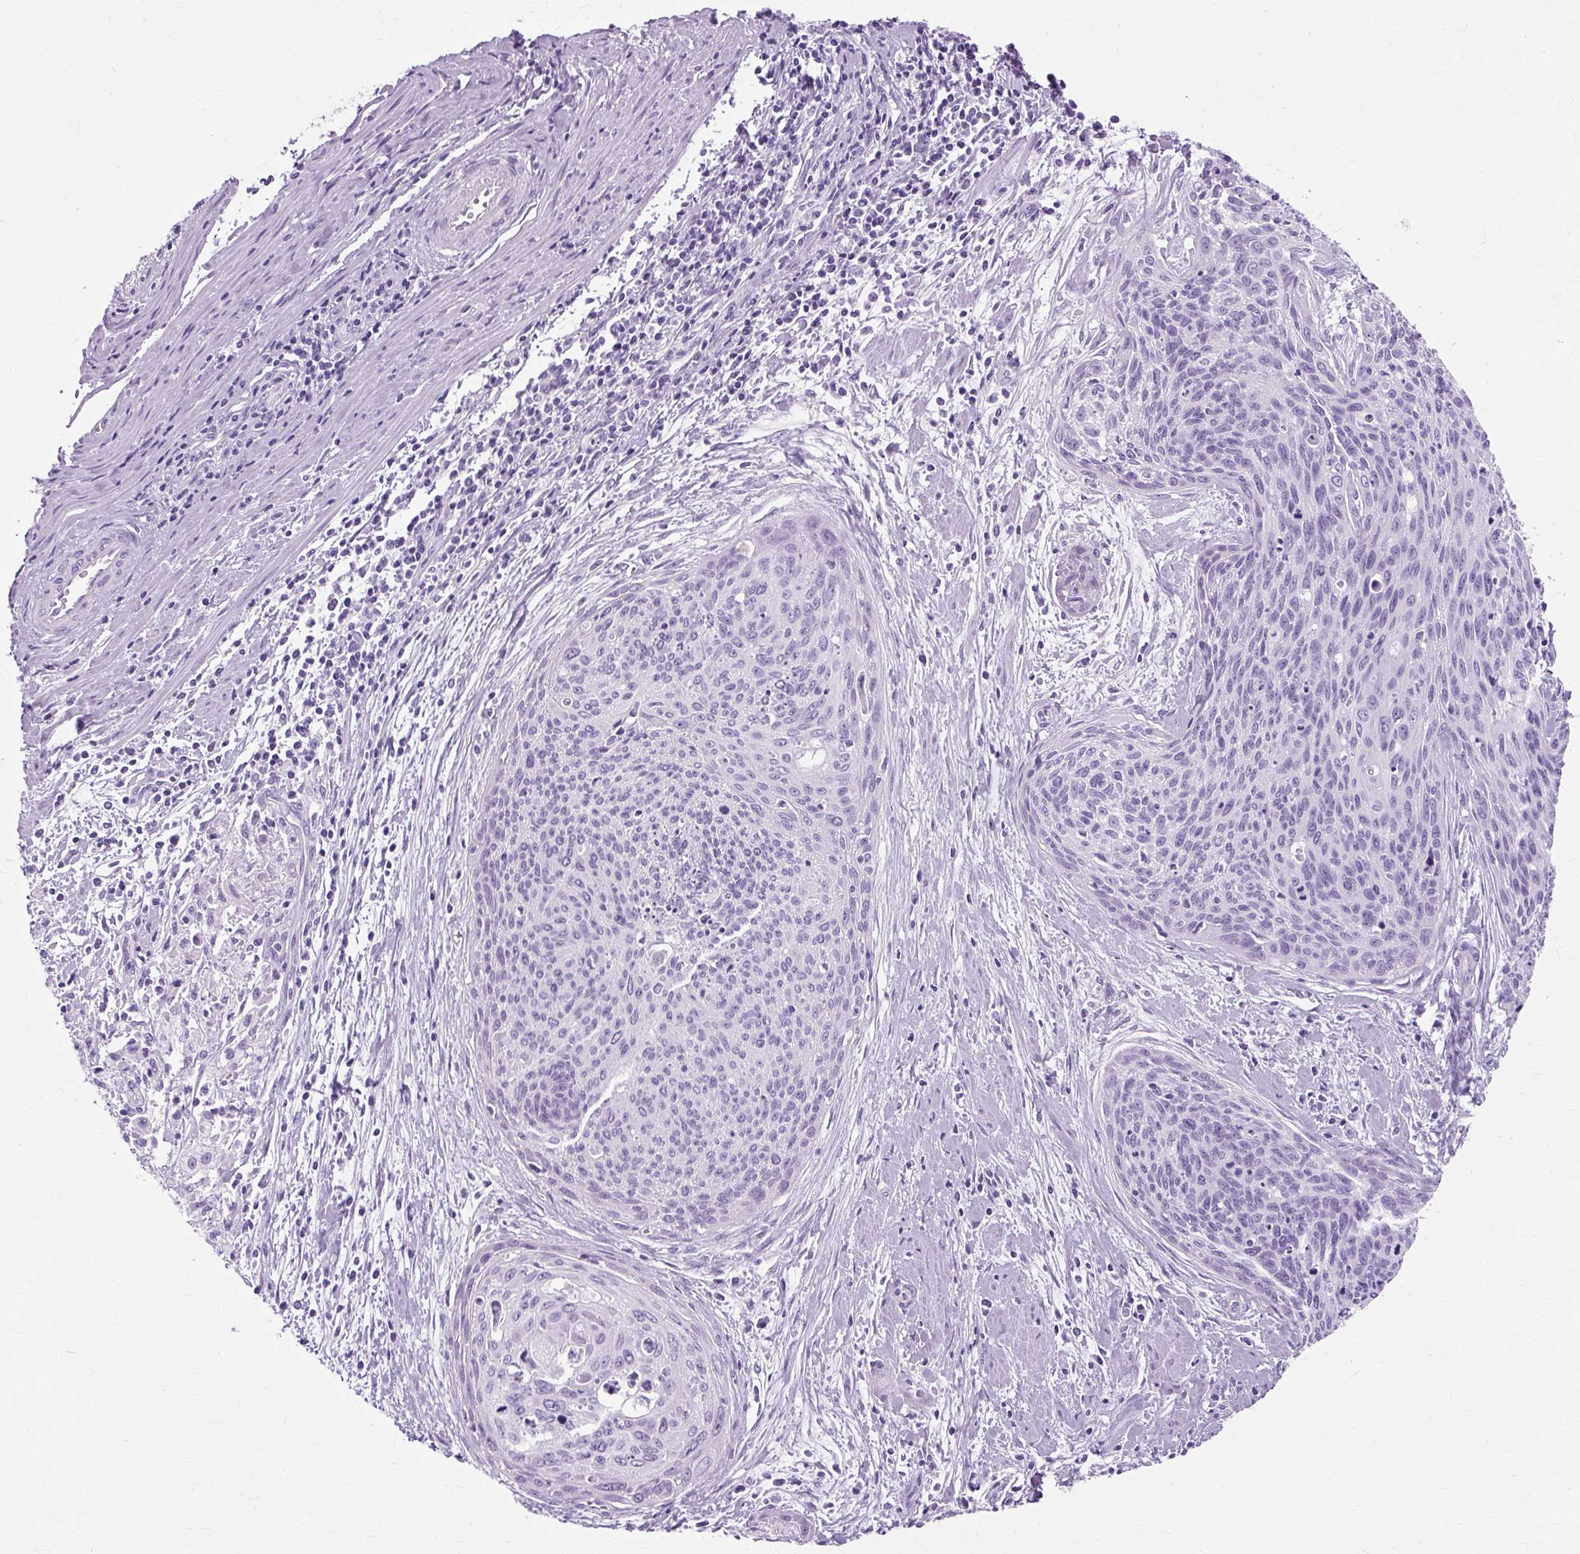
{"staining": {"intensity": "negative", "quantity": "none", "location": "none"}, "tissue": "cervical cancer", "cell_type": "Tumor cells", "image_type": "cancer", "snomed": [{"axis": "morphology", "description": "Squamous cell carcinoma, NOS"}, {"axis": "topography", "description": "Cervix"}], "caption": "IHC histopathology image of neoplastic tissue: human squamous cell carcinoma (cervical) stained with DAB shows no significant protein expression in tumor cells.", "gene": "TMEM89", "patient": {"sex": "female", "age": 55}}